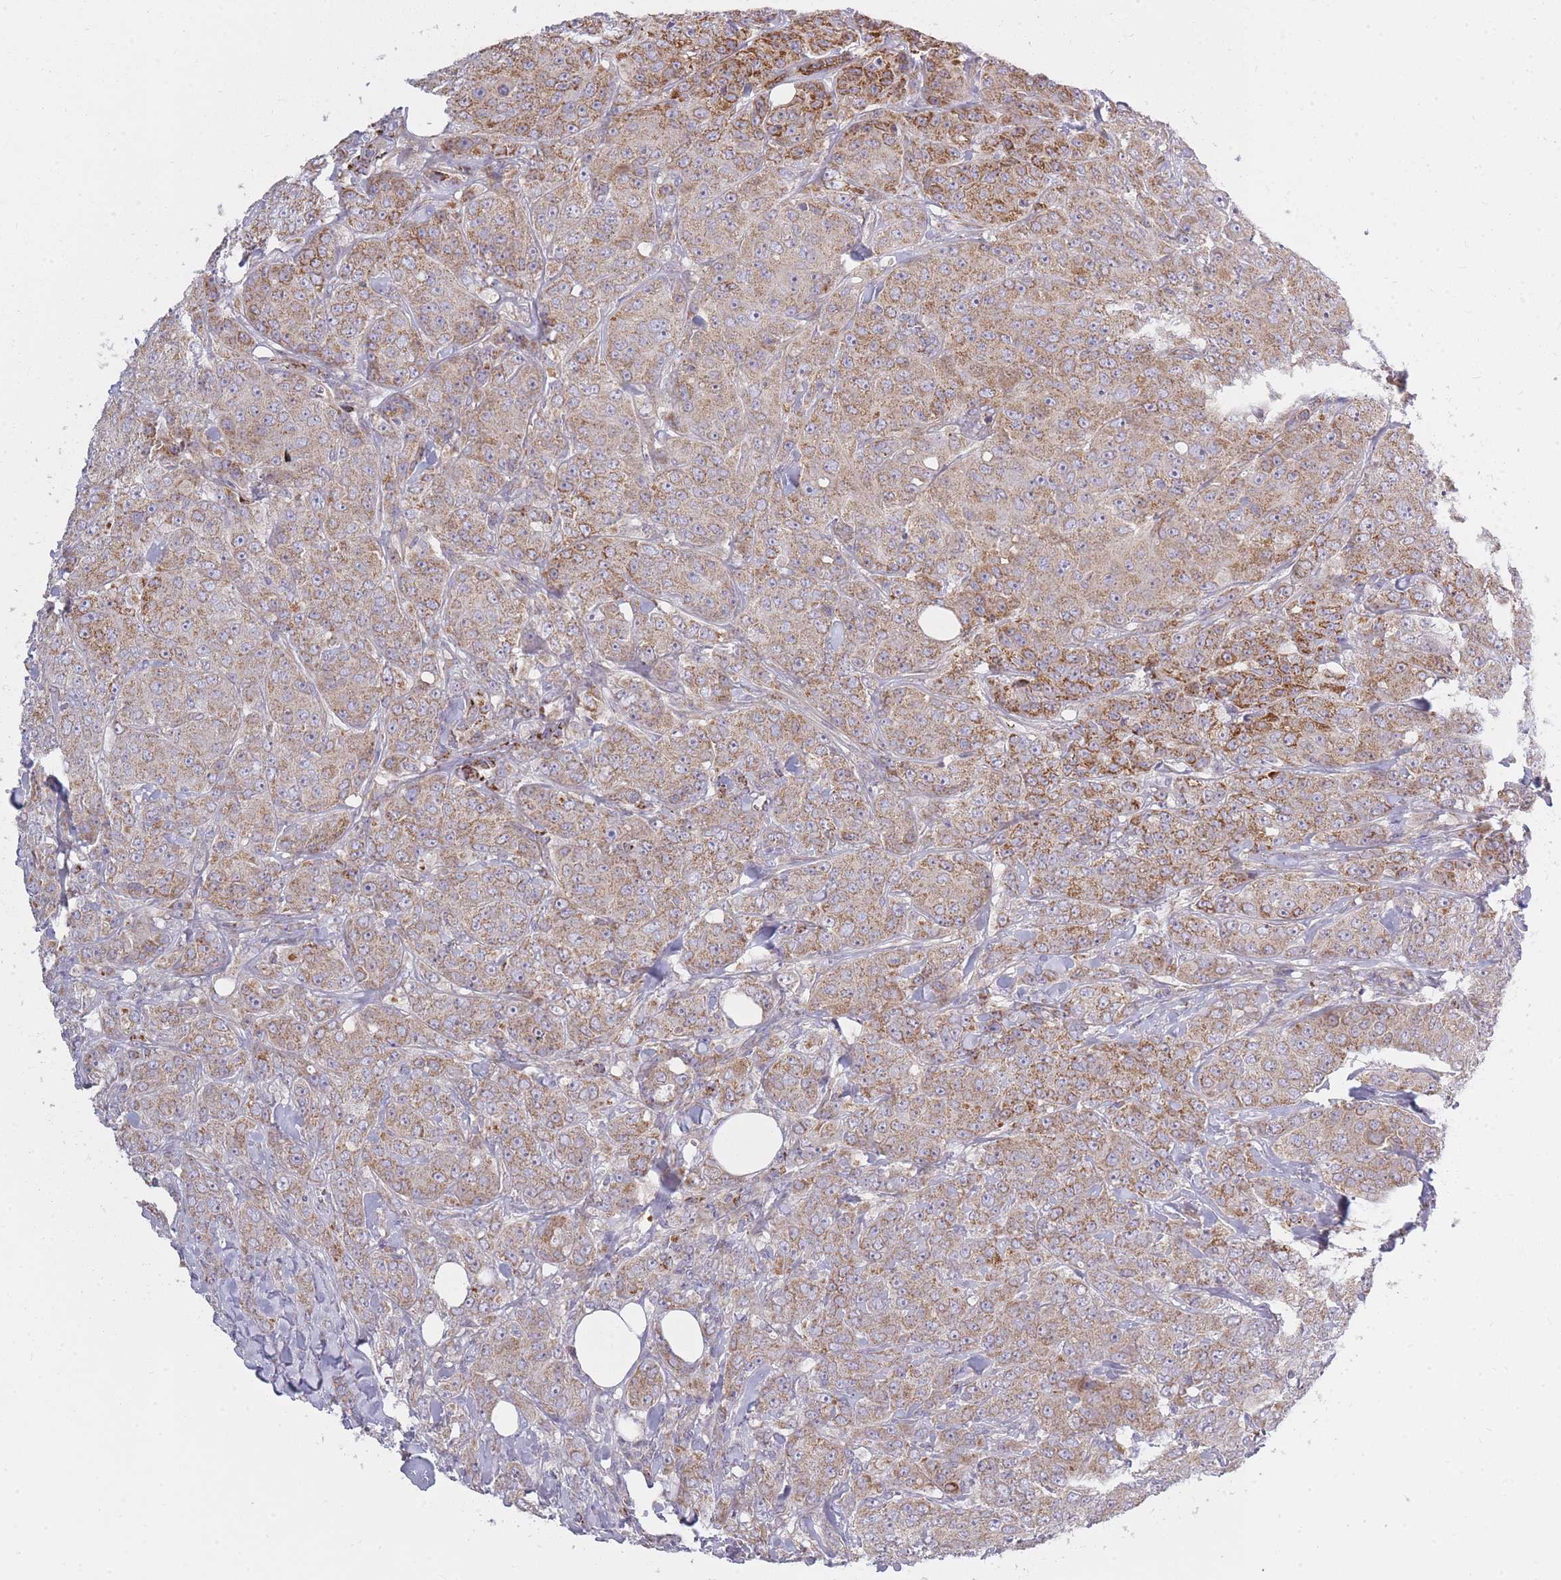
{"staining": {"intensity": "strong", "quantity": ">75%", "location": "cytoplasmic/membranous"}, "tissue": "breast cancer", "cell_type": "Tumor cells", "image_type": "cancer", "snomed": [{"axis": "morphology", "description": "Duct carcinoma"}, {"axis": "topography", "description": "Breast"}], "caption": "Immunohistochemistry of breast infiltrating ductal carcinoma displays high levels of strong cytoplasmic/membranous expression in approximately >75% of tumor cells.", "gene": "ALKBH4", "patient": {"sex": "female", "age": 43}}